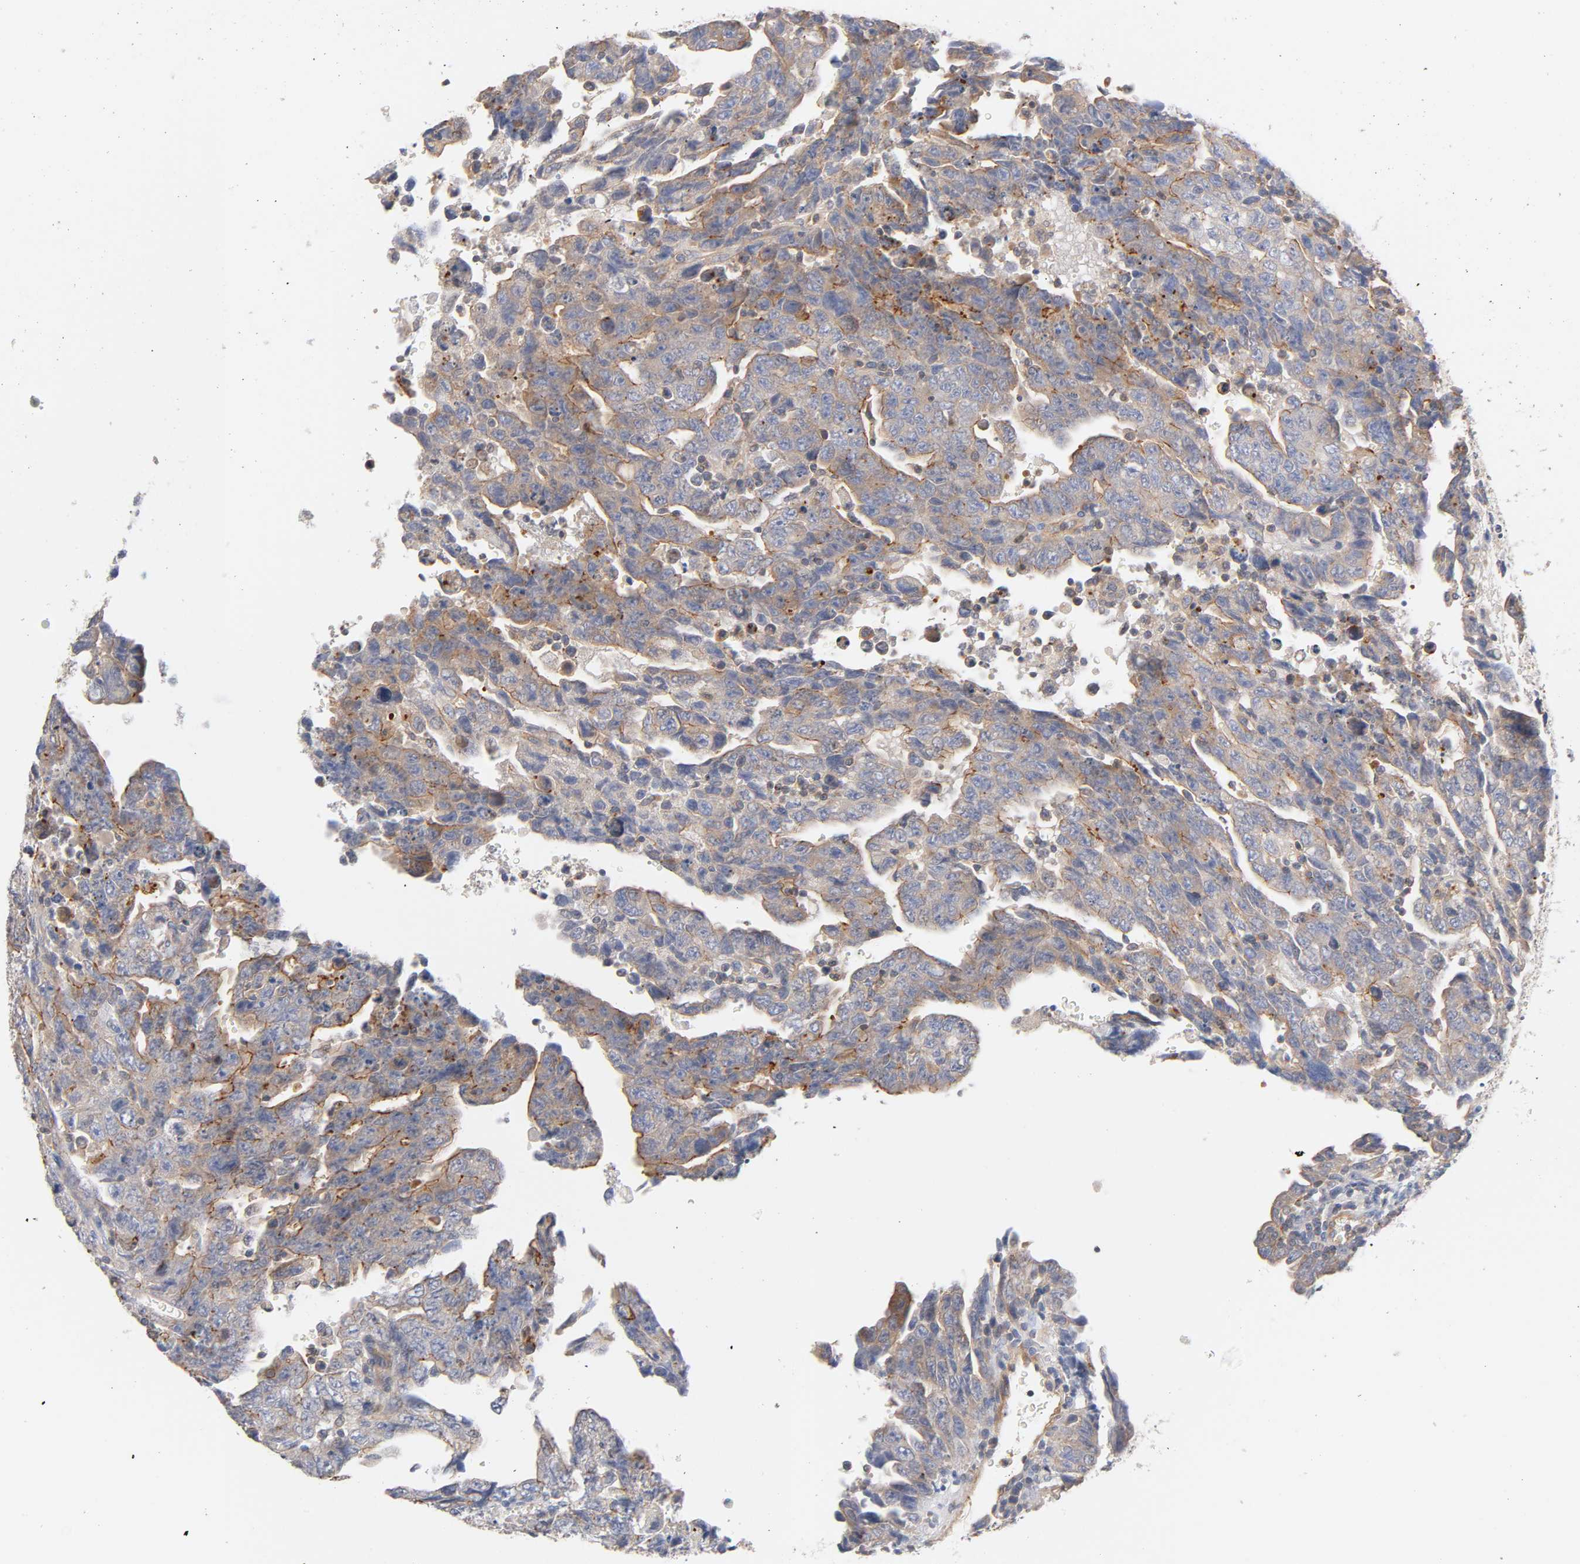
{"staining": {"intensity": "moderate", "quantity": ">75%", "location": "cytoplasmic/membranous"}, "tissue": "testis cancer", "cell_type": "Tumor cells", "image_type": "cancer", "snomed": [{"axis": "morphology", "description": "Carcinoma, Embryonal, NOS"}, {"axis": "topography", "description": "Testis"}], "caption": "Immunohistochemistry of human testis embryonal carcinoma displays medium levels of moderate cytoplasmic/membranous staining in approximately >75% of tumor cells.", "gene": "STRN3", "patient": {"sex": "male", "age": 28}}